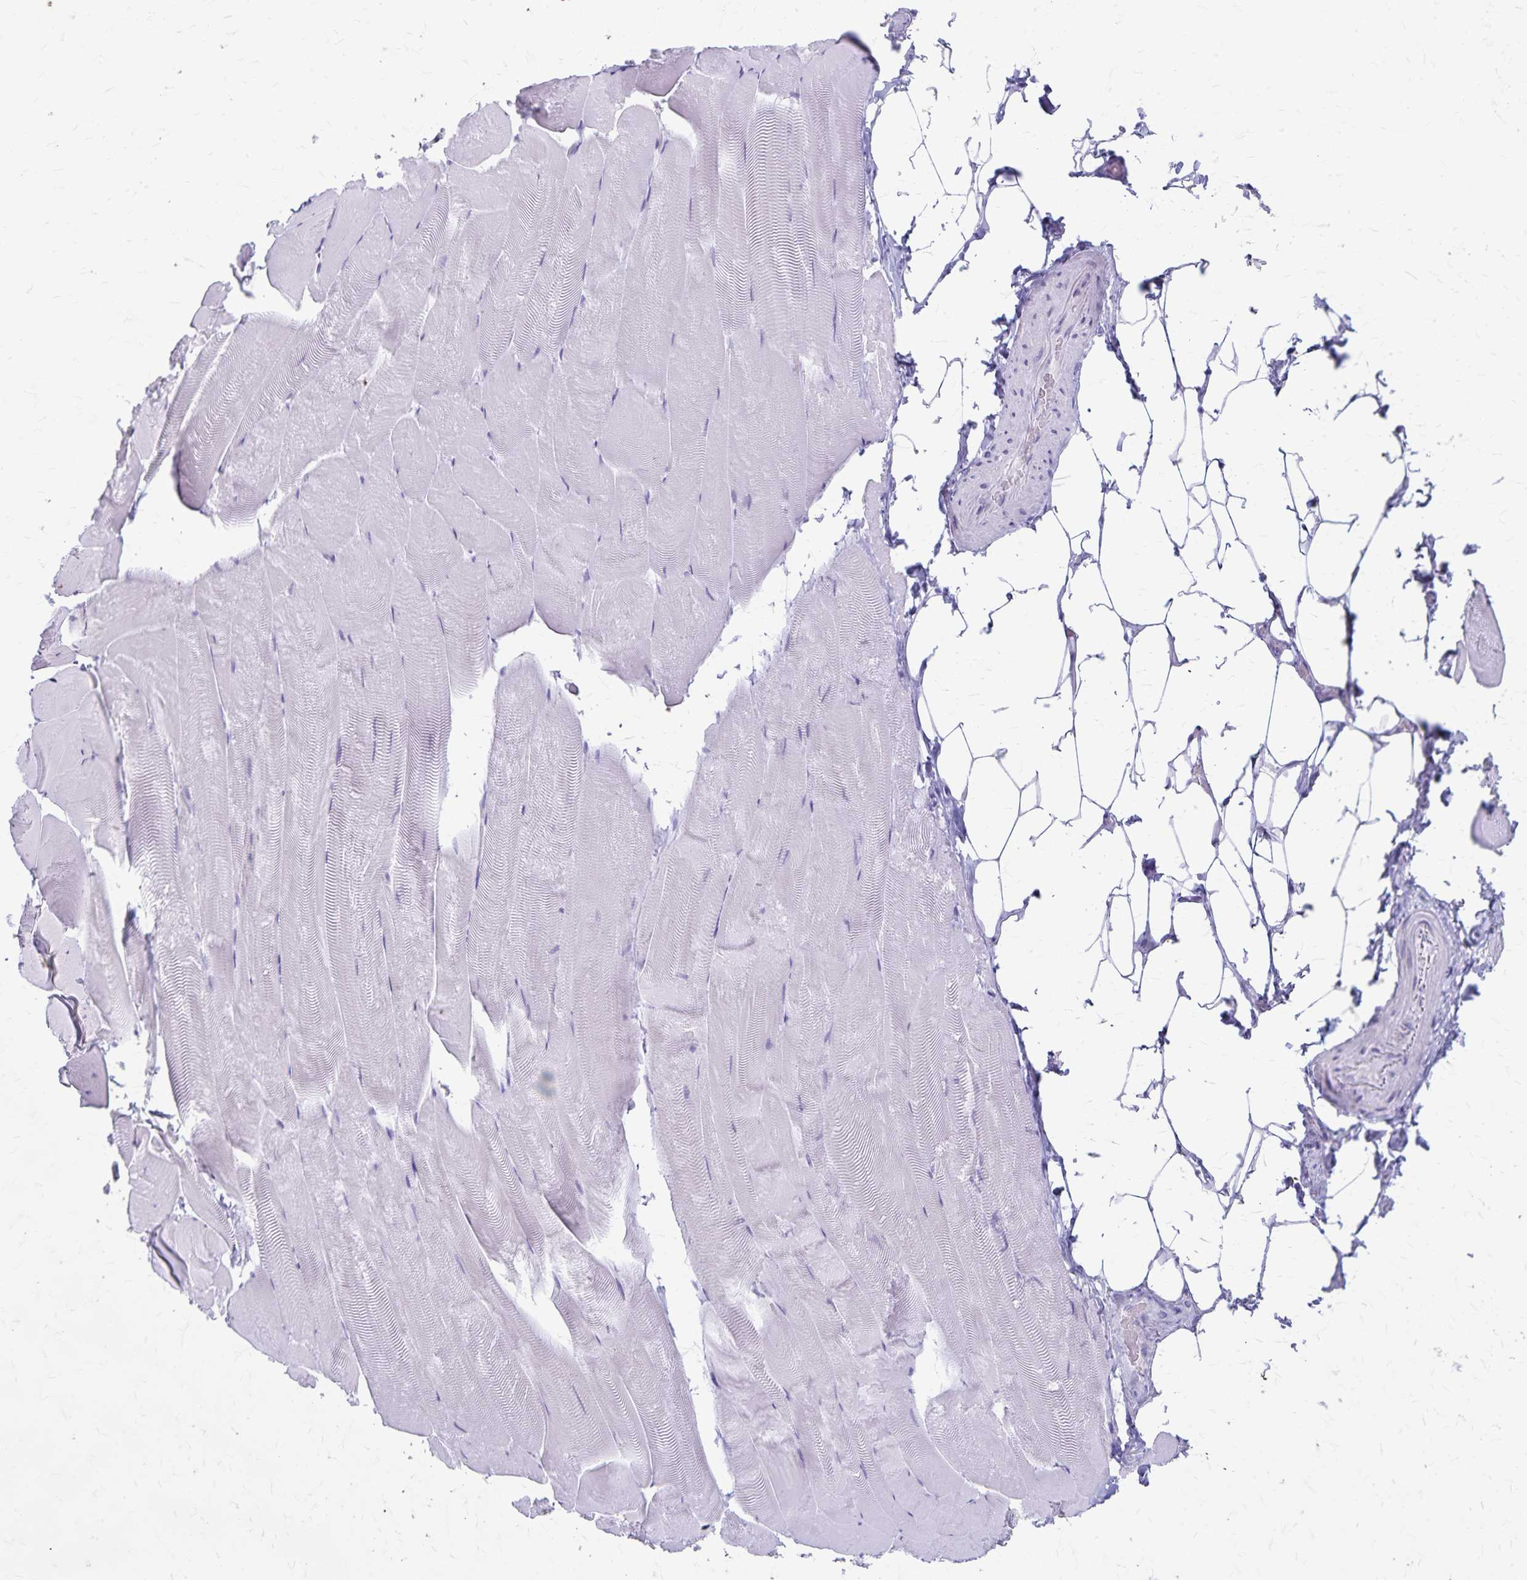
{"staining": {"intensity": "negative", "quantity": "none", "location": "none"}, "tissue": "skeletal muscle", "cell_type": "Myocytes", "image_type": "normal", "snomed": [{"axis": "morphology", "description": "Normal tissue, NOS"}, {"axis": "topography", "description": "Skeletal muscle"}], "caption": "Normal skeletal muscle was stained to show a protein in brown. There is no significant expression in myocytes.", "gene": "GPBAR1", "patient": {"sex": "female", "age": 64}}